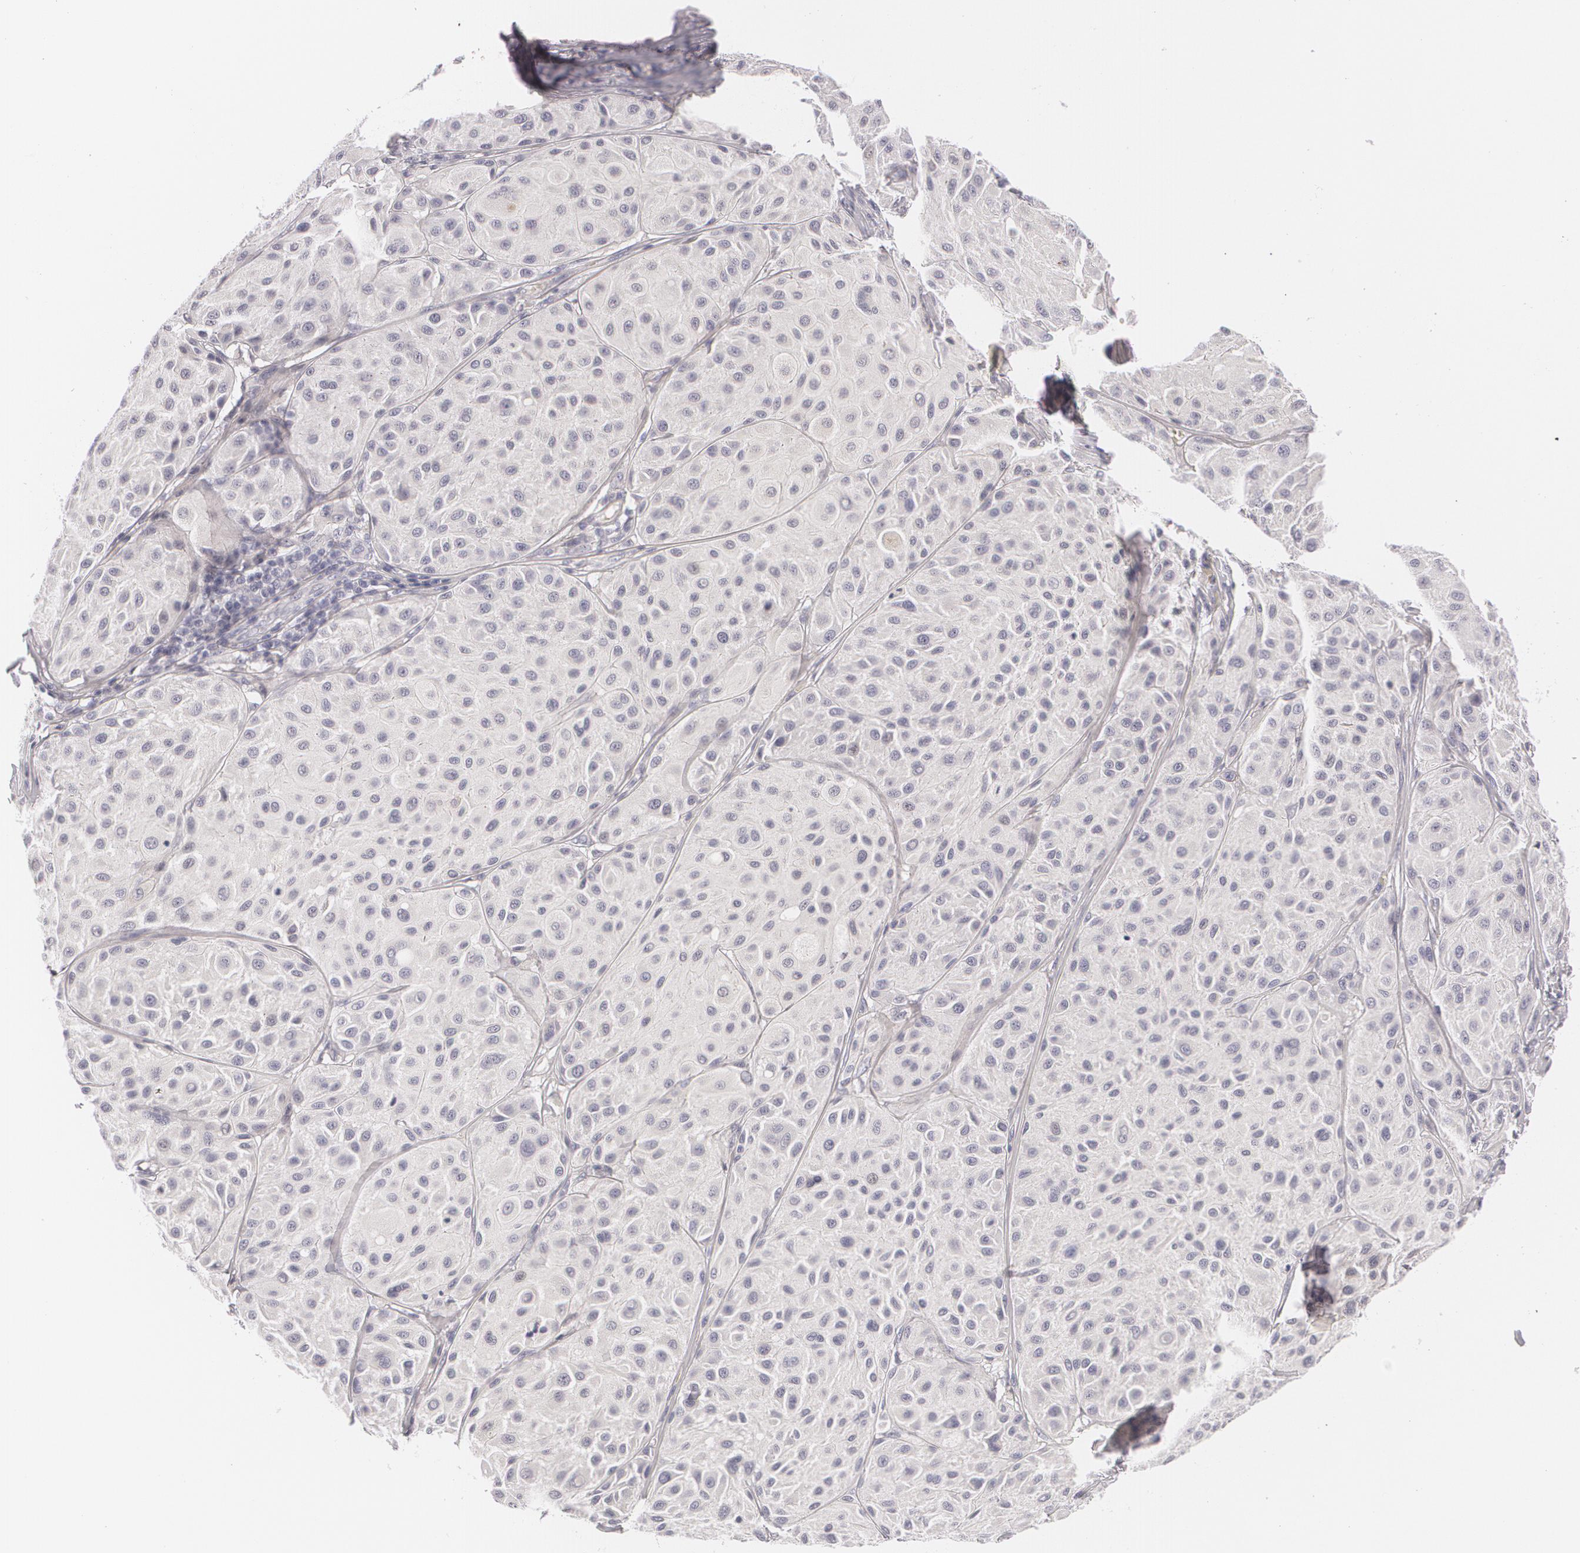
{"staining": {"intensity": "negative", "quantity": "none", "location": "none"}, "tissue": "melanoma", "cell_type": "Tumor cells", "image_type": "cancer", "snomed": [{"axis": "morphology", "description": "Malignant melanoma, NOS"}, {"axis": "topography", "description": "Skin"}], "caption": "Immunohistochemistry histopathology image of neoplastic tissue: melanoma stained with DAB displays no significant protein positivity in tumor cells.", "gene": "FAM181A", "patient": {"sex": "male", "age": 36}}